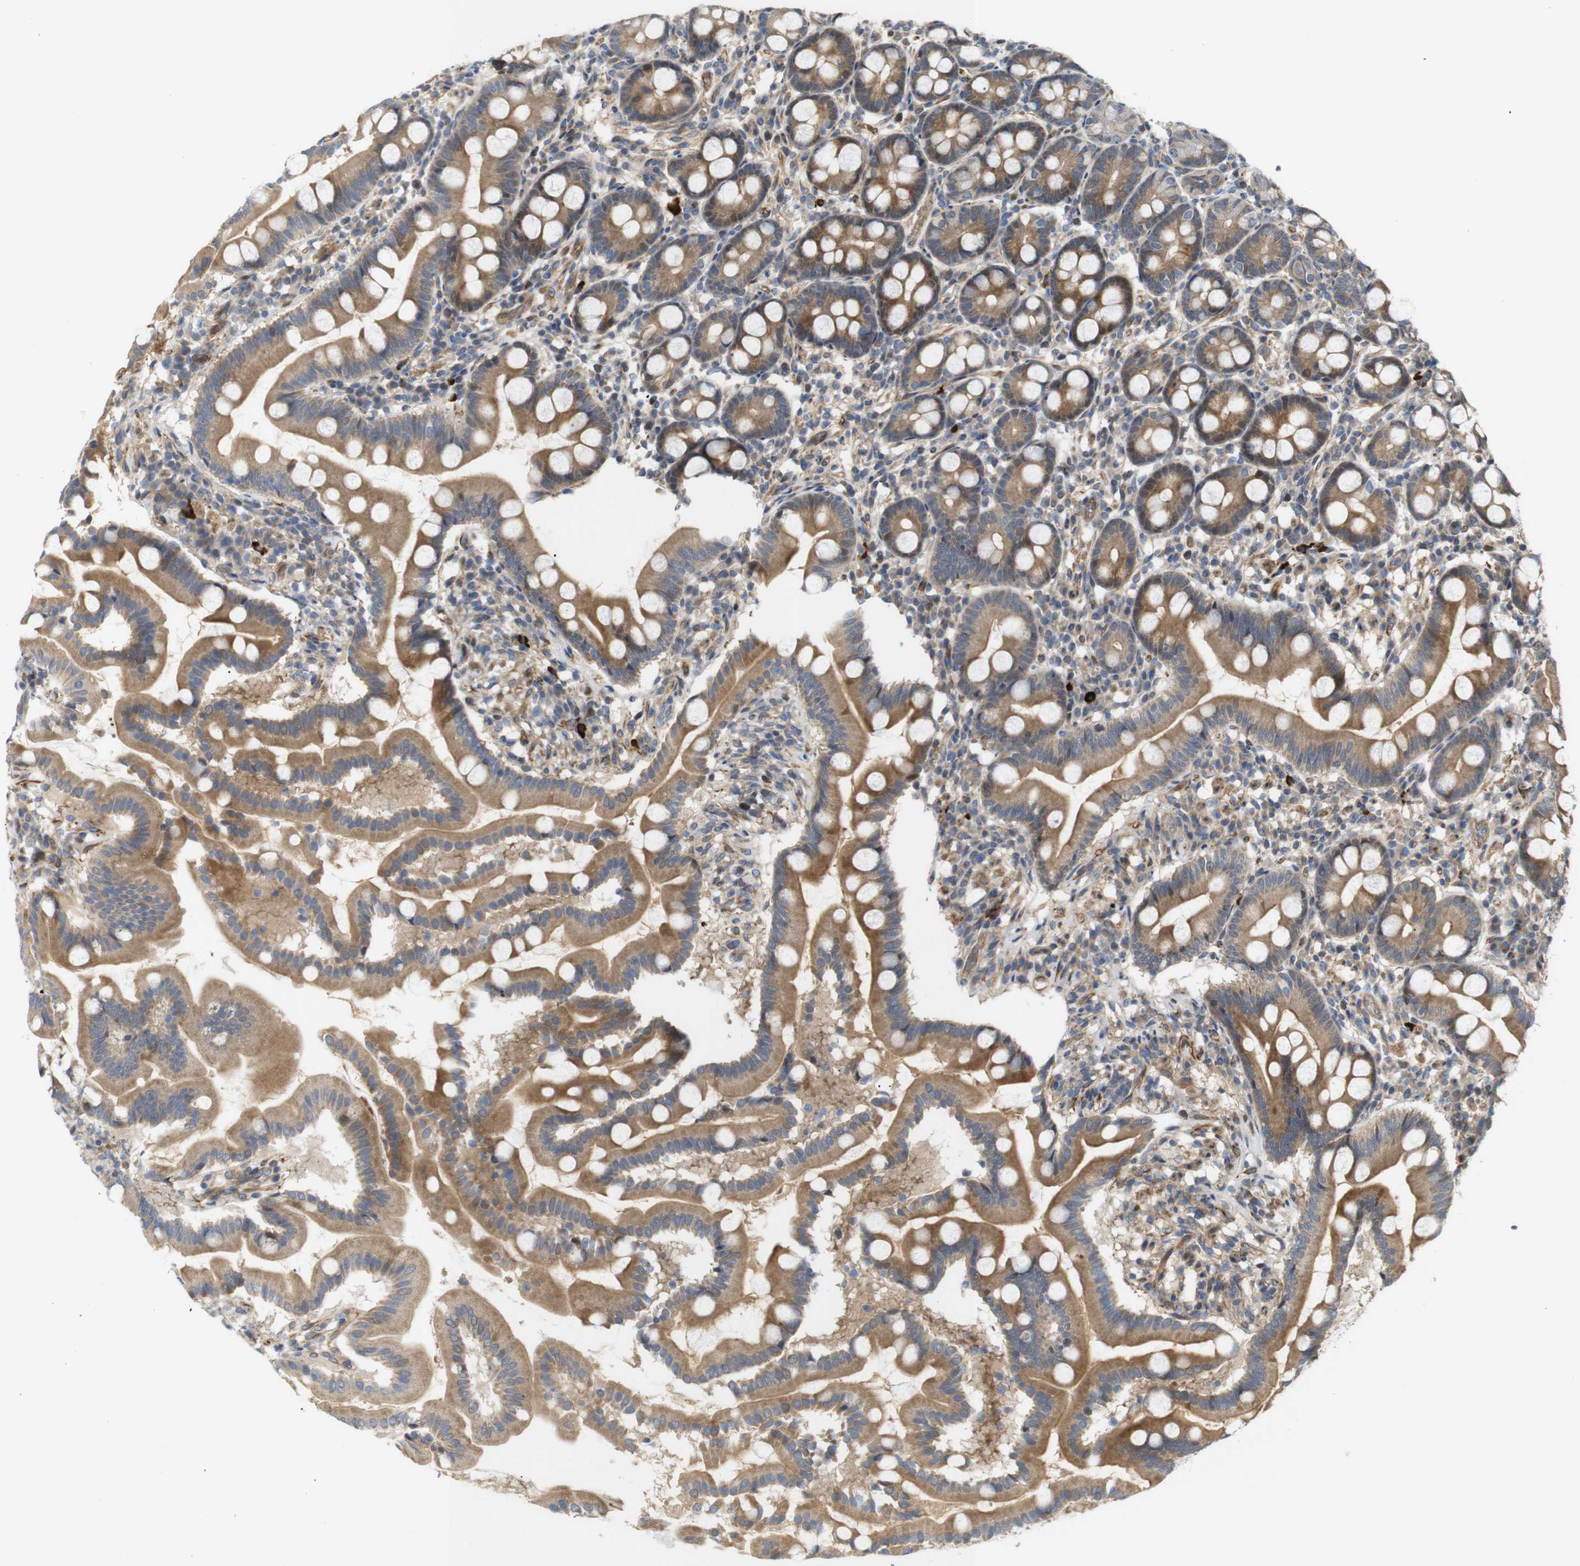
{"staining": {"intensity": "moderate", "quantity": ">75%", "location": "cytoplasmic/membranous"}, "tissue": "duodenum", "cell_type": "Glandular cells", "image_type": "normal", "snomed": [{"axis": "morphology", "description": "Normal tissue, NOS"}, {"axis": "topography", "description": "Duodenum"}], "caption": "Duodenum stained with DAB immunohistochemistry reveals medium levels of moderate cytoplasmic/membranous staining in about >75% of glandular cells. Using DAB (3,3'-diaminobenzidine) (brown) and hematoxylin (blue) stains, captured at high magnification using brightfield microscopy.", "gene": "RPTOR", "patient": {"sex": "male", "age": 50}}